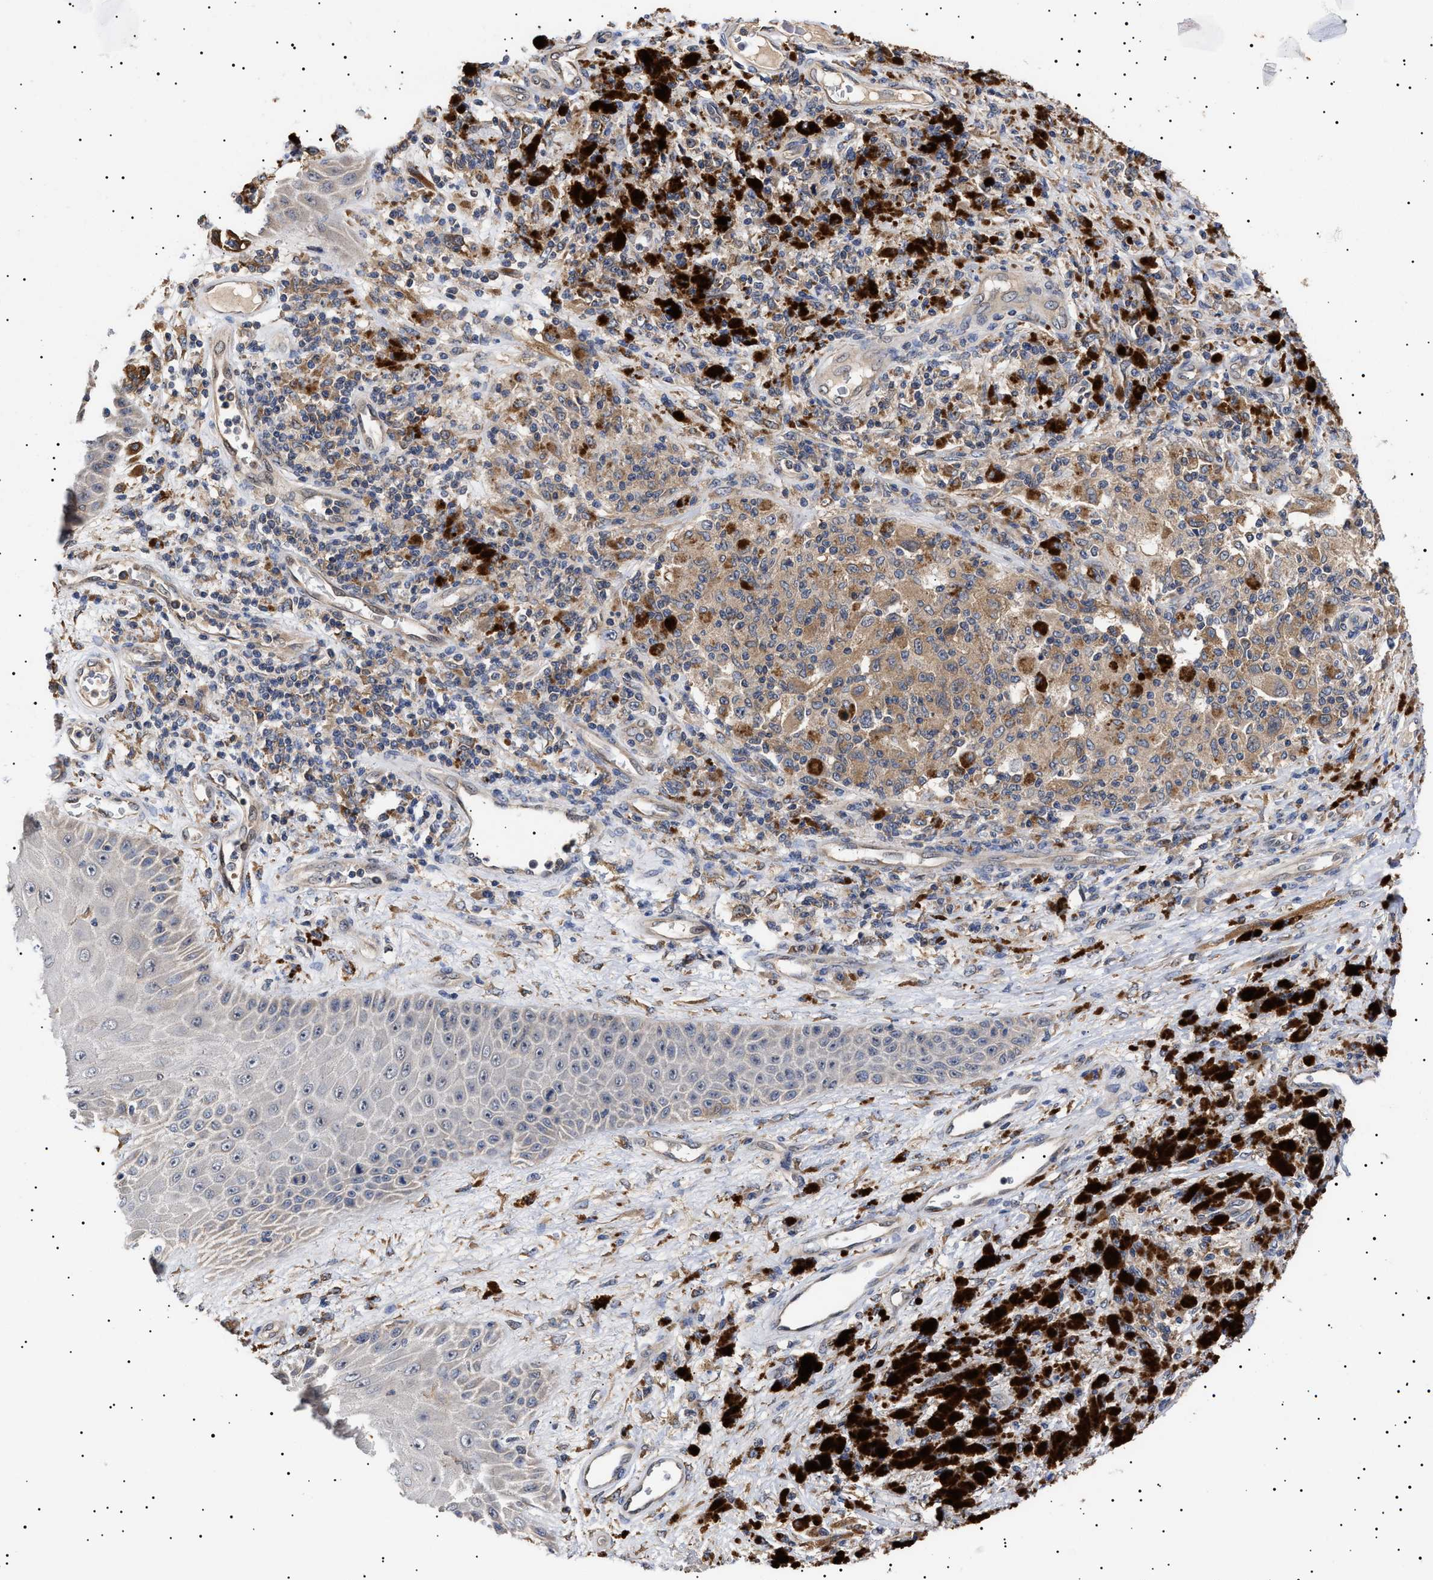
{"staining": {"intensity": "moderate", "quantity": ">75%", "location": "cytoplasmic/membranous"}, "tissue": "melanoma", "cell_type": "Tumor cells", "image_type": "cancer", "snomed": [{"axis": "morphology", "description": "Malignant melanoma, NOS"}, {"axis": "topography", "description": "Skin"}], "caption": "Immunohistochemistry of human malignant melanoma displays medium levels of moderate cytoplasmic/membranous staining in approximately >75% of tumor cells.", "gene": "KRBA1", "patient": {"sex": "female", "age": 73}}